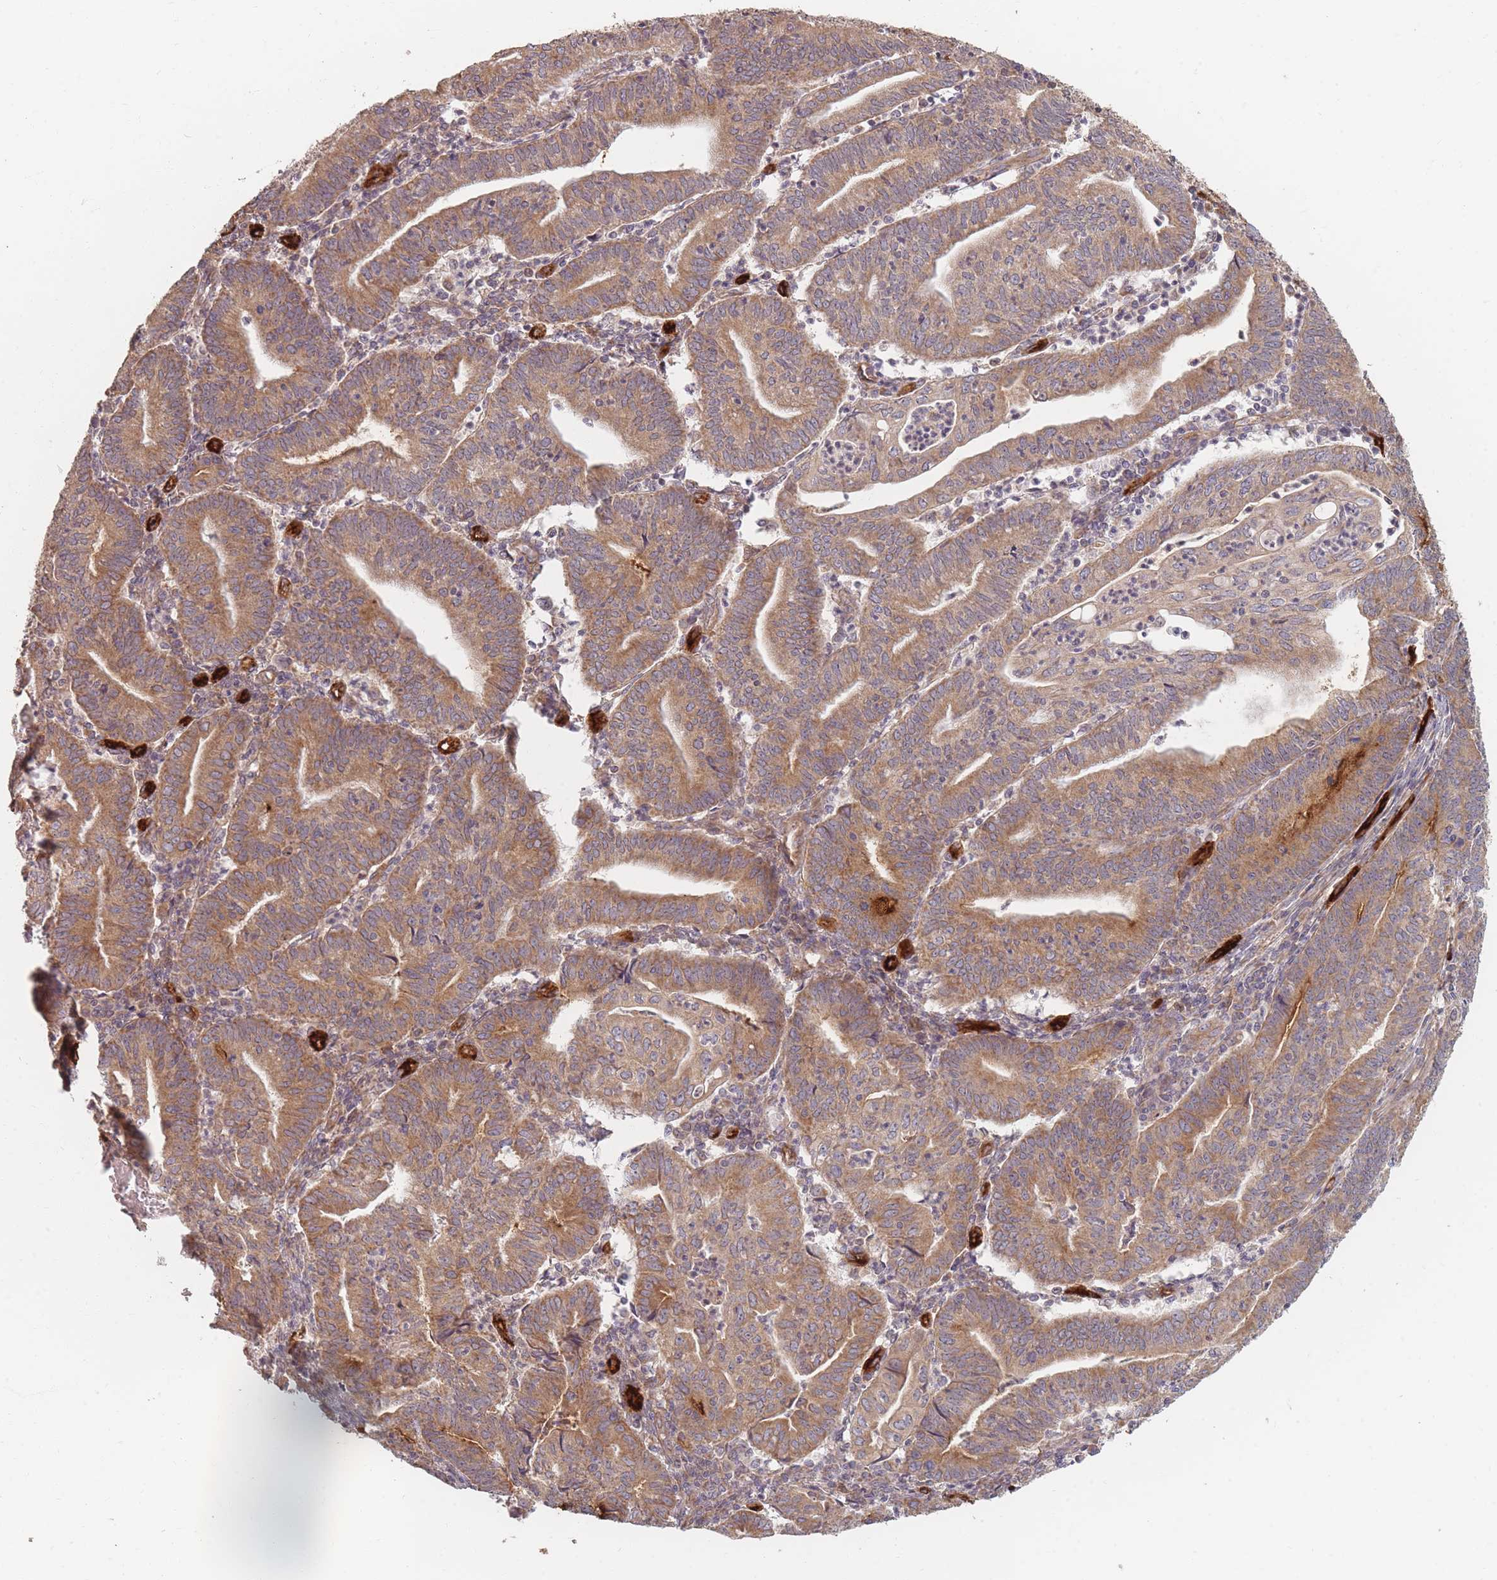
{"staining": {"intensity": "moderate", "quantity": ">75%", "location": "cytoplasmic/membranous"}, "tissue": "endometrial cancer", "cell_type": "Tumor cells", "image_type": "cancer", "snomed": [{"axis": "morphology", "description": "Adenocarcinoma, NOS"}, {"axis": "topography", "description": "Endometrium"}], "caption": "DAB immunohistochemical staining of endometrial cancer reveals moderate cytoplasmic/membranous protein expression in approximately >75% of tumor cells.", "gene": "MRPS6", "patient": {"sex": "female", "age": 60}}